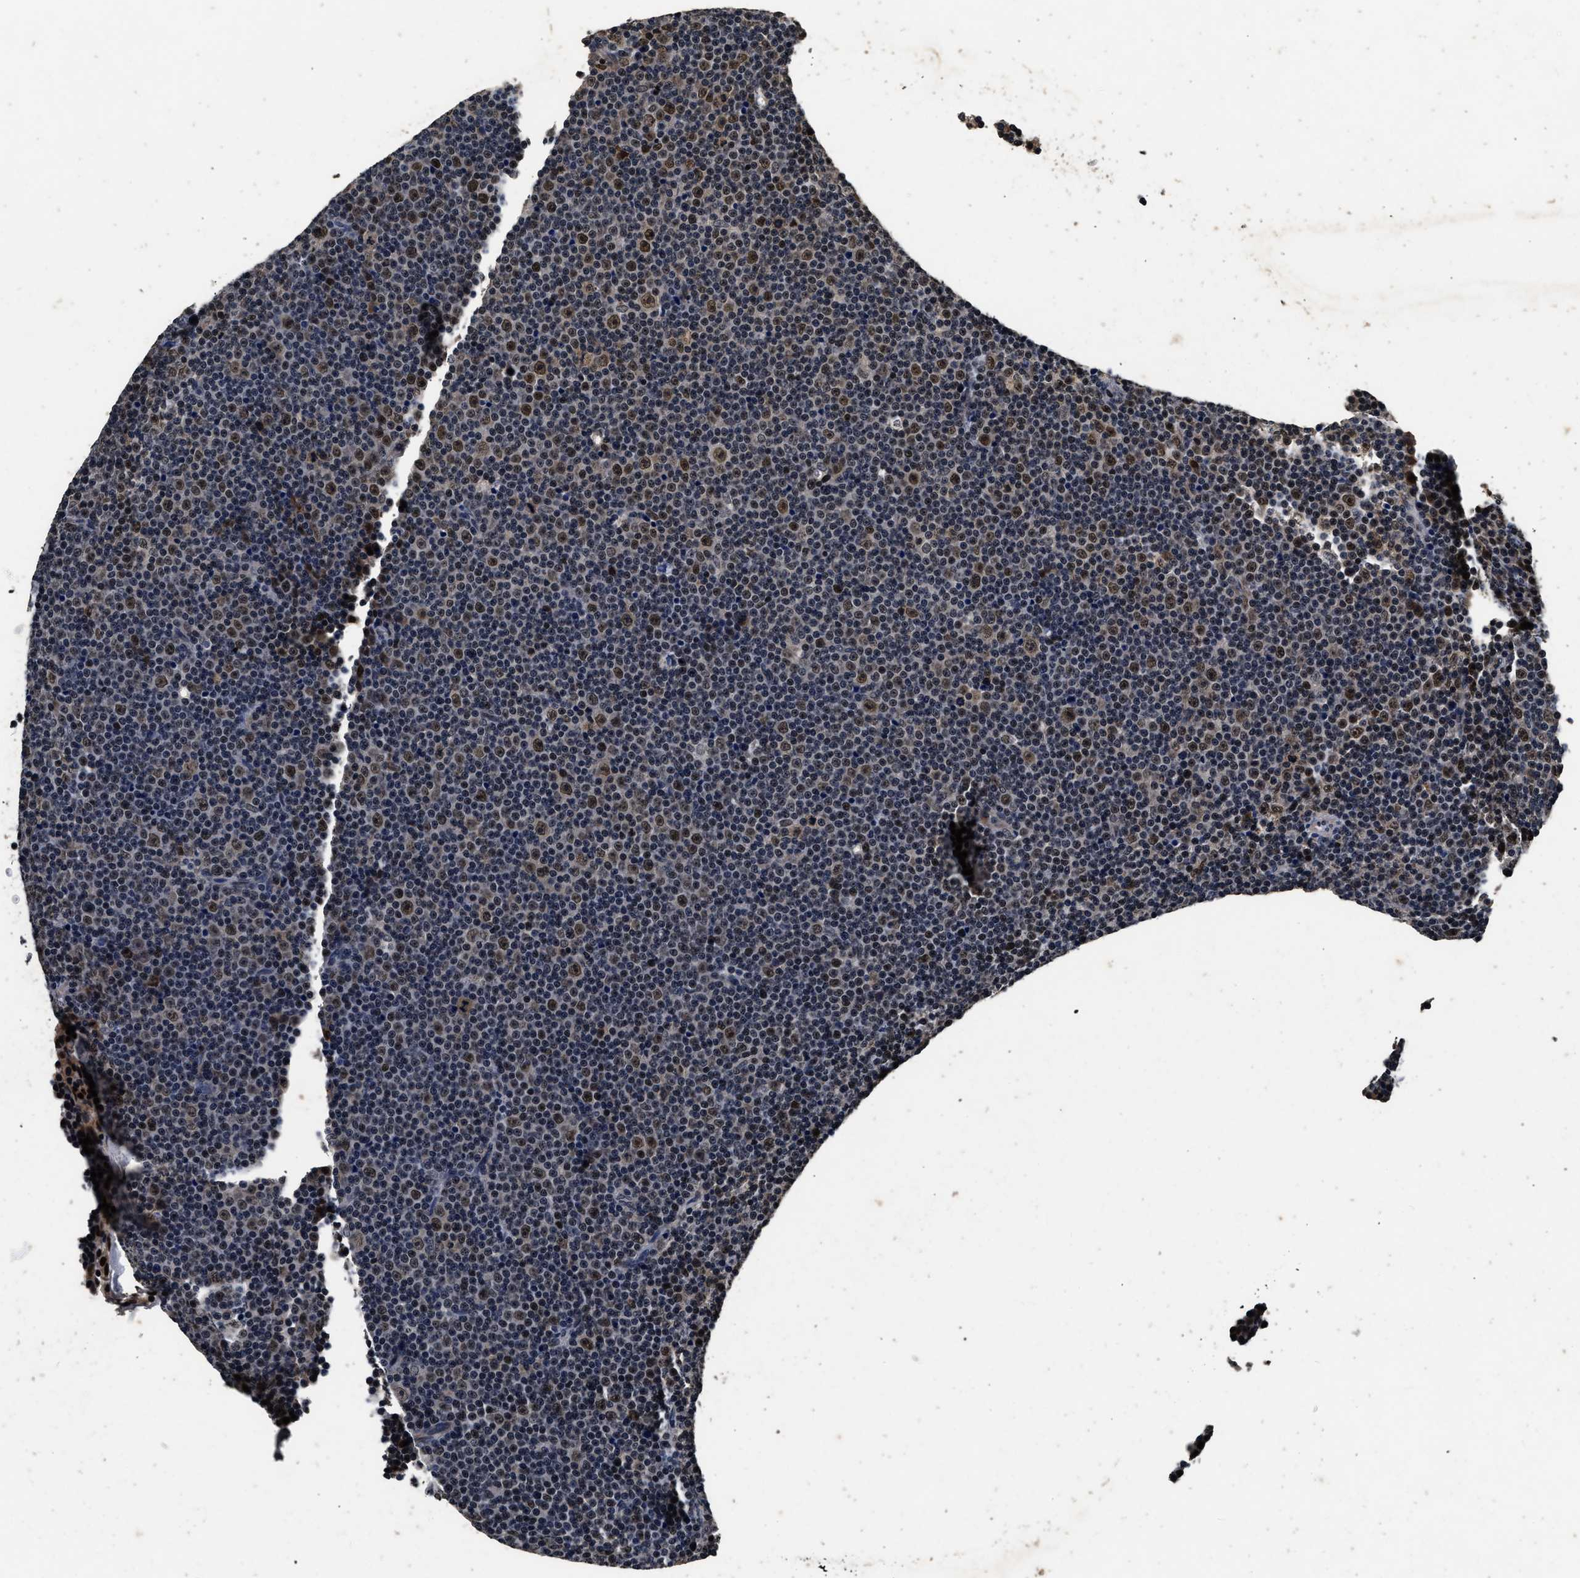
{"staining": {"intensity": "moderate", "quantity": ">75%", "location": "nuclear"}, "tissue": "lymphoma", "cell_type": "Tumor cells", "image_type": "cancer", "snomed": [{"axis": "morphology", "description": "Malignant lymphoma, non-Hodgkin's type, Low grade"}, {"axis": "topography", "description": "Lymph node"}], "caption": "This histopathology image shows immunohistochemistry (IHC) staining of lymphoma, with medium moderate nuclear staining in approximately >75% of tumor cells.", "gene": "CSTF1", "patient": {"sex": "female", "age": 67}}